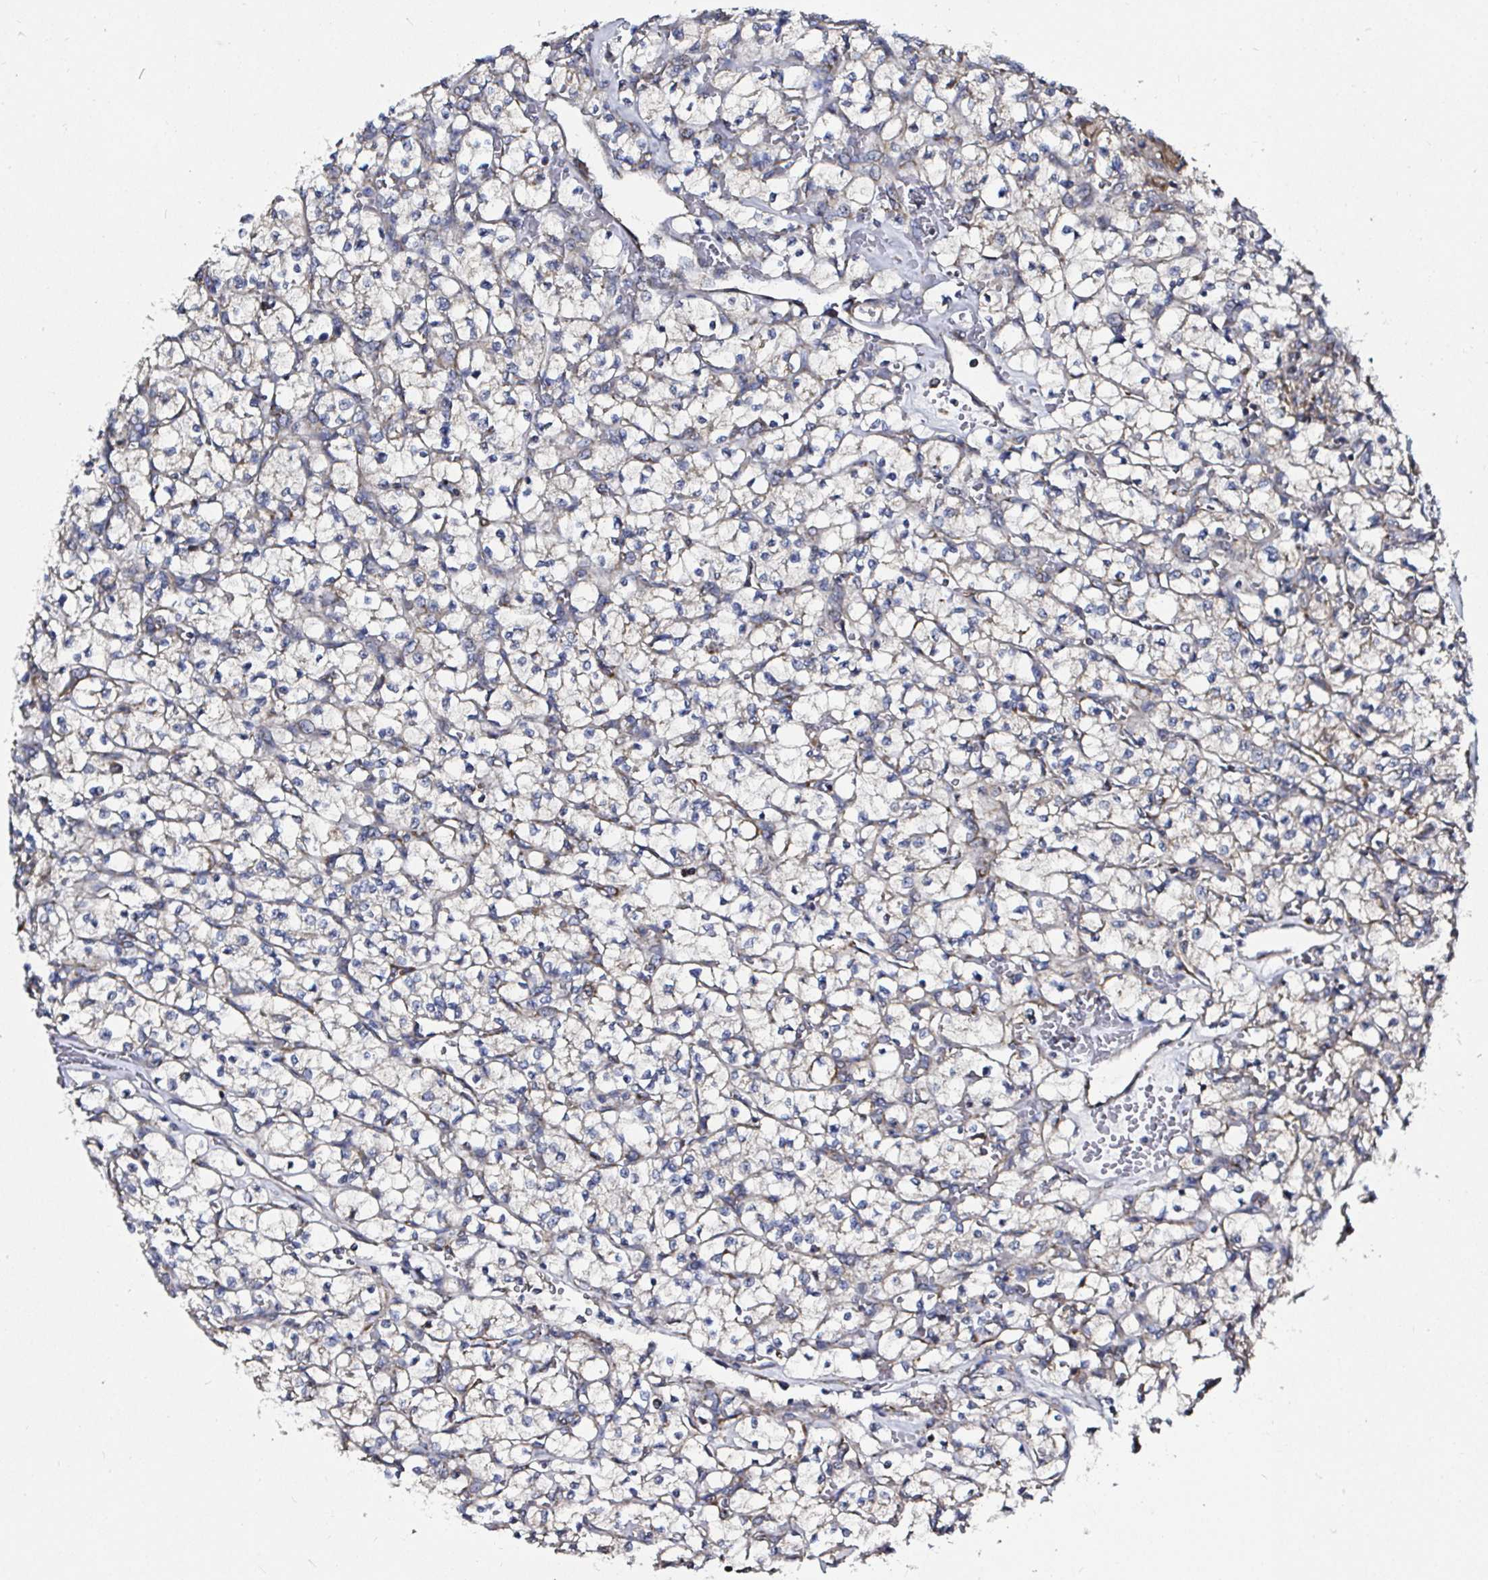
{"staining": {"intensity": "negative", "quantity": "none", "location": "none"}, "tissue": "renal cancer", "cell_type": "Tumor cells", "image_type": "cancer", "snomed": [{"axis": "morphology", "description": "Adenocarcinoma, NOS"}, {"axis": "topography", "description": "Kidney"}], "caption": "Immunohistochemistry micrograph of renal adenocarcinoma stained for a protein (brown), which exhibits no staining in tumor cells.", "gene": "ATAD3B", "patient": {"sex": "female", "age": 64}}